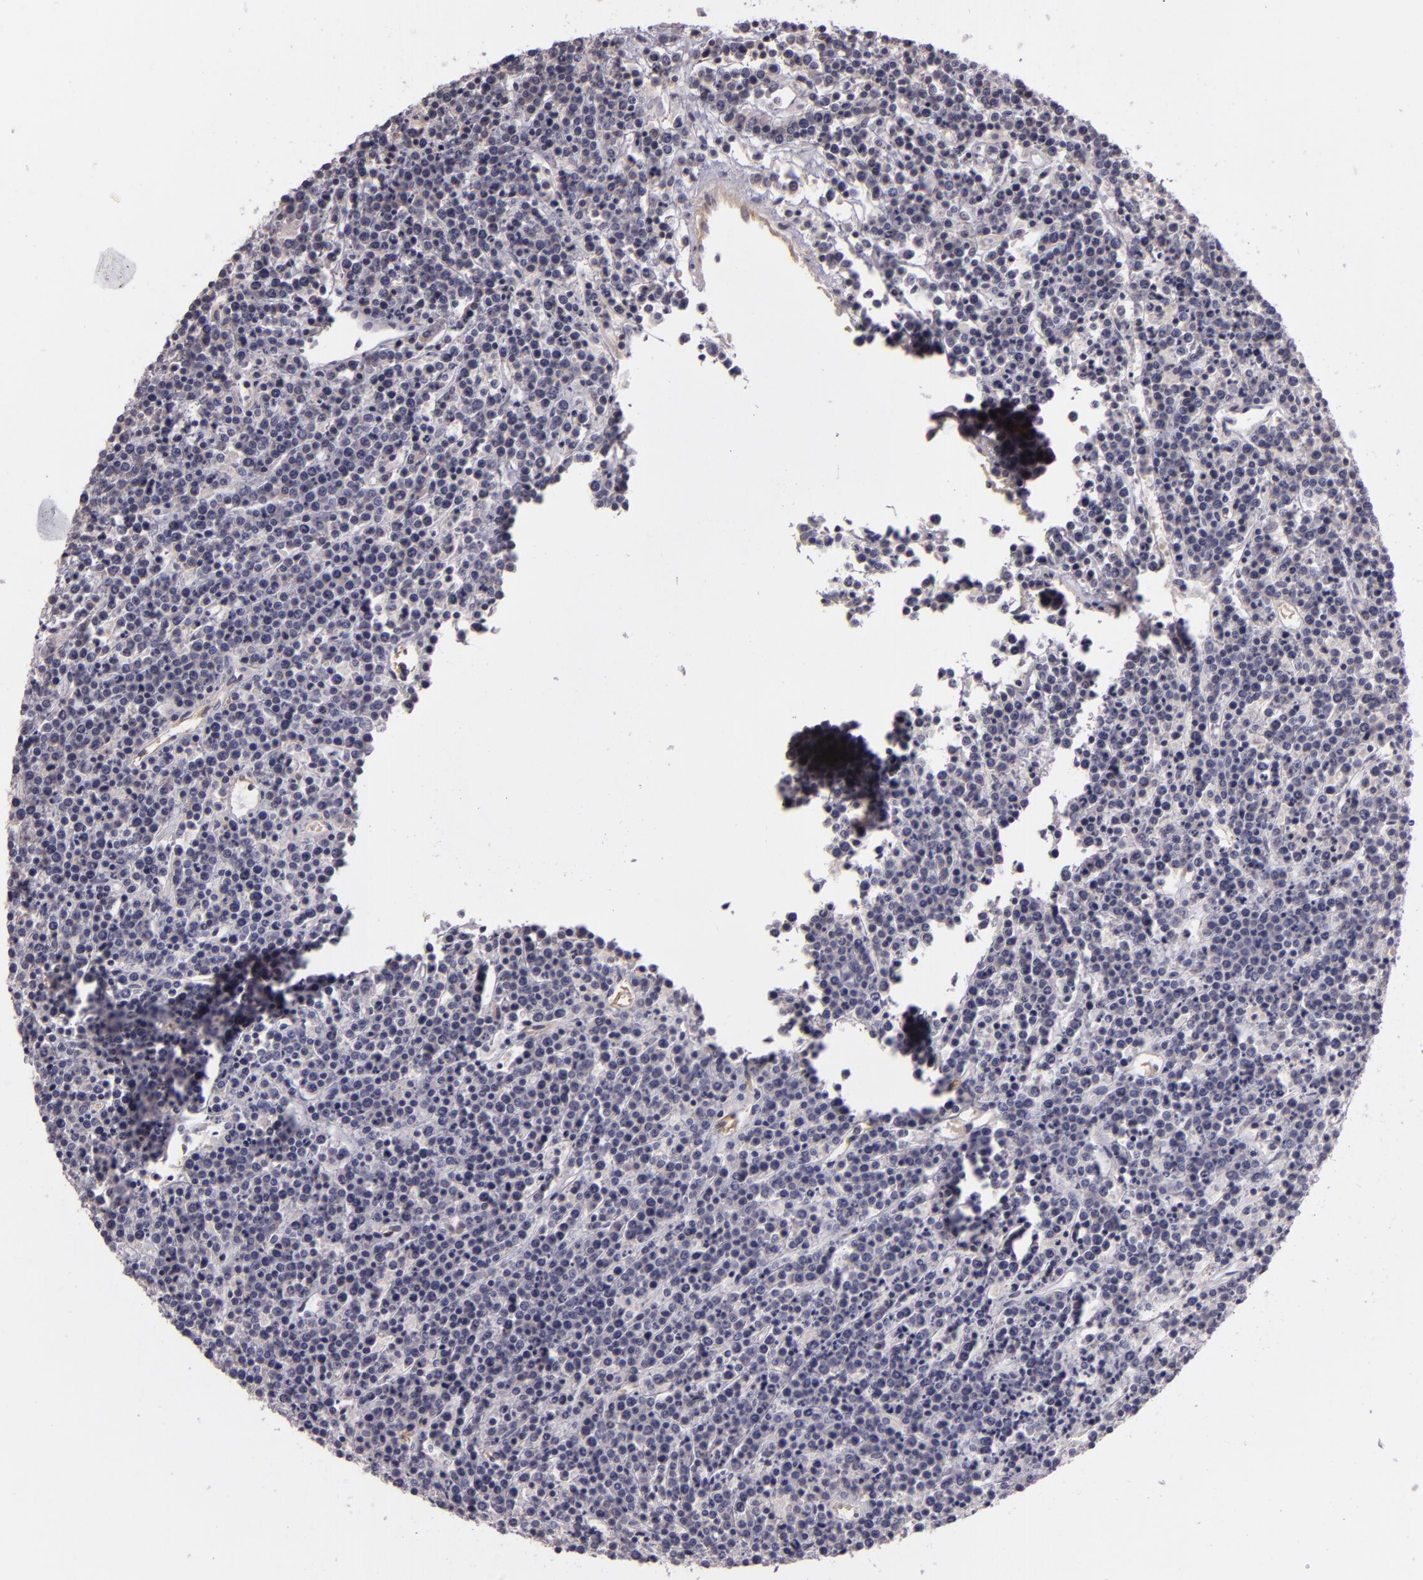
{"staining": {"intensity": "negative", "quantity": "none", "location": "none"}, "tissue": "lymphoma", "cell_type": "Tumor cells", "image_type": "cancer", "snomed": [{"axis": "morphology", "description": "Malignant lymphoma, non-Hodgkin's type, High grade"}, {"axis": "topography", "description": "Ovary"}], "caption": "This is a histopathology image of IHC staining of malignant lymphoma, non-Hodgkin's type (high-grade), which shows no staining in tumor cells. (DAB (3,3'-diaminobenzidine) immunohistochemistry (IHC) visualized using brightfield microscopy, high magnification).", "gene": "RALGAPA1", "patient": {"sex": "female", "age": 56}}